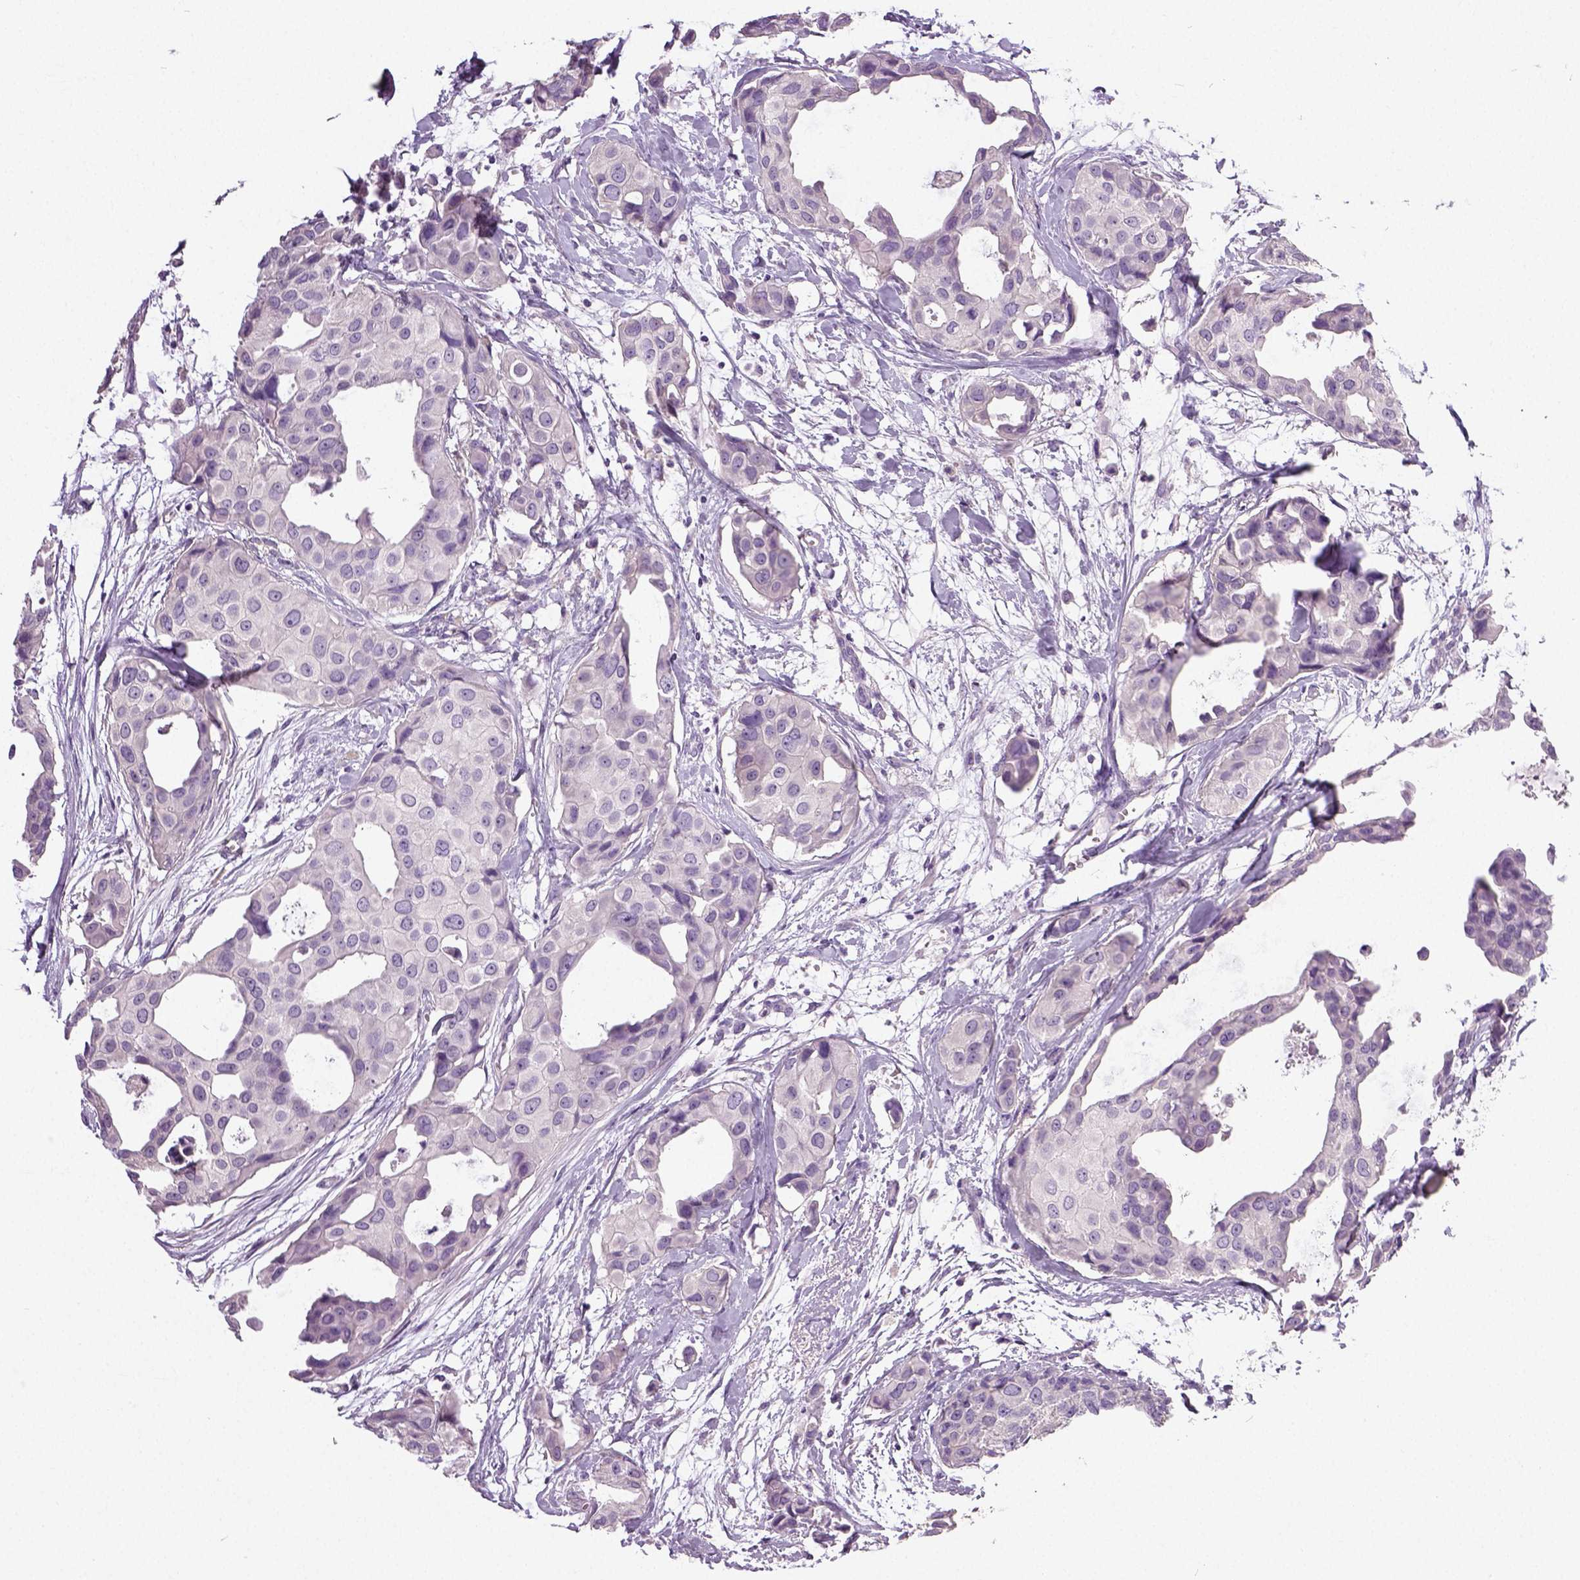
{"staining": {"intensity": "negative", "quantity": "none", "location": "none"}, "tissue": "breast cancer", "cell_type": "Tumor cells", "image_type": "cancer", "snomed": [{"axis": "morphology", "description": "Duct carcinoma"}, {"axis": "topography", "description": "Breast"}], "caption": "IHC histopathology image of neoplastic tissue: human breast cancer stained with DAB (3,3'-diaminobenzidine) reveals no significant protein expression in tumor cells.", "gene": "NECAB2", "patient": {"sex": "female", "age": 38}}